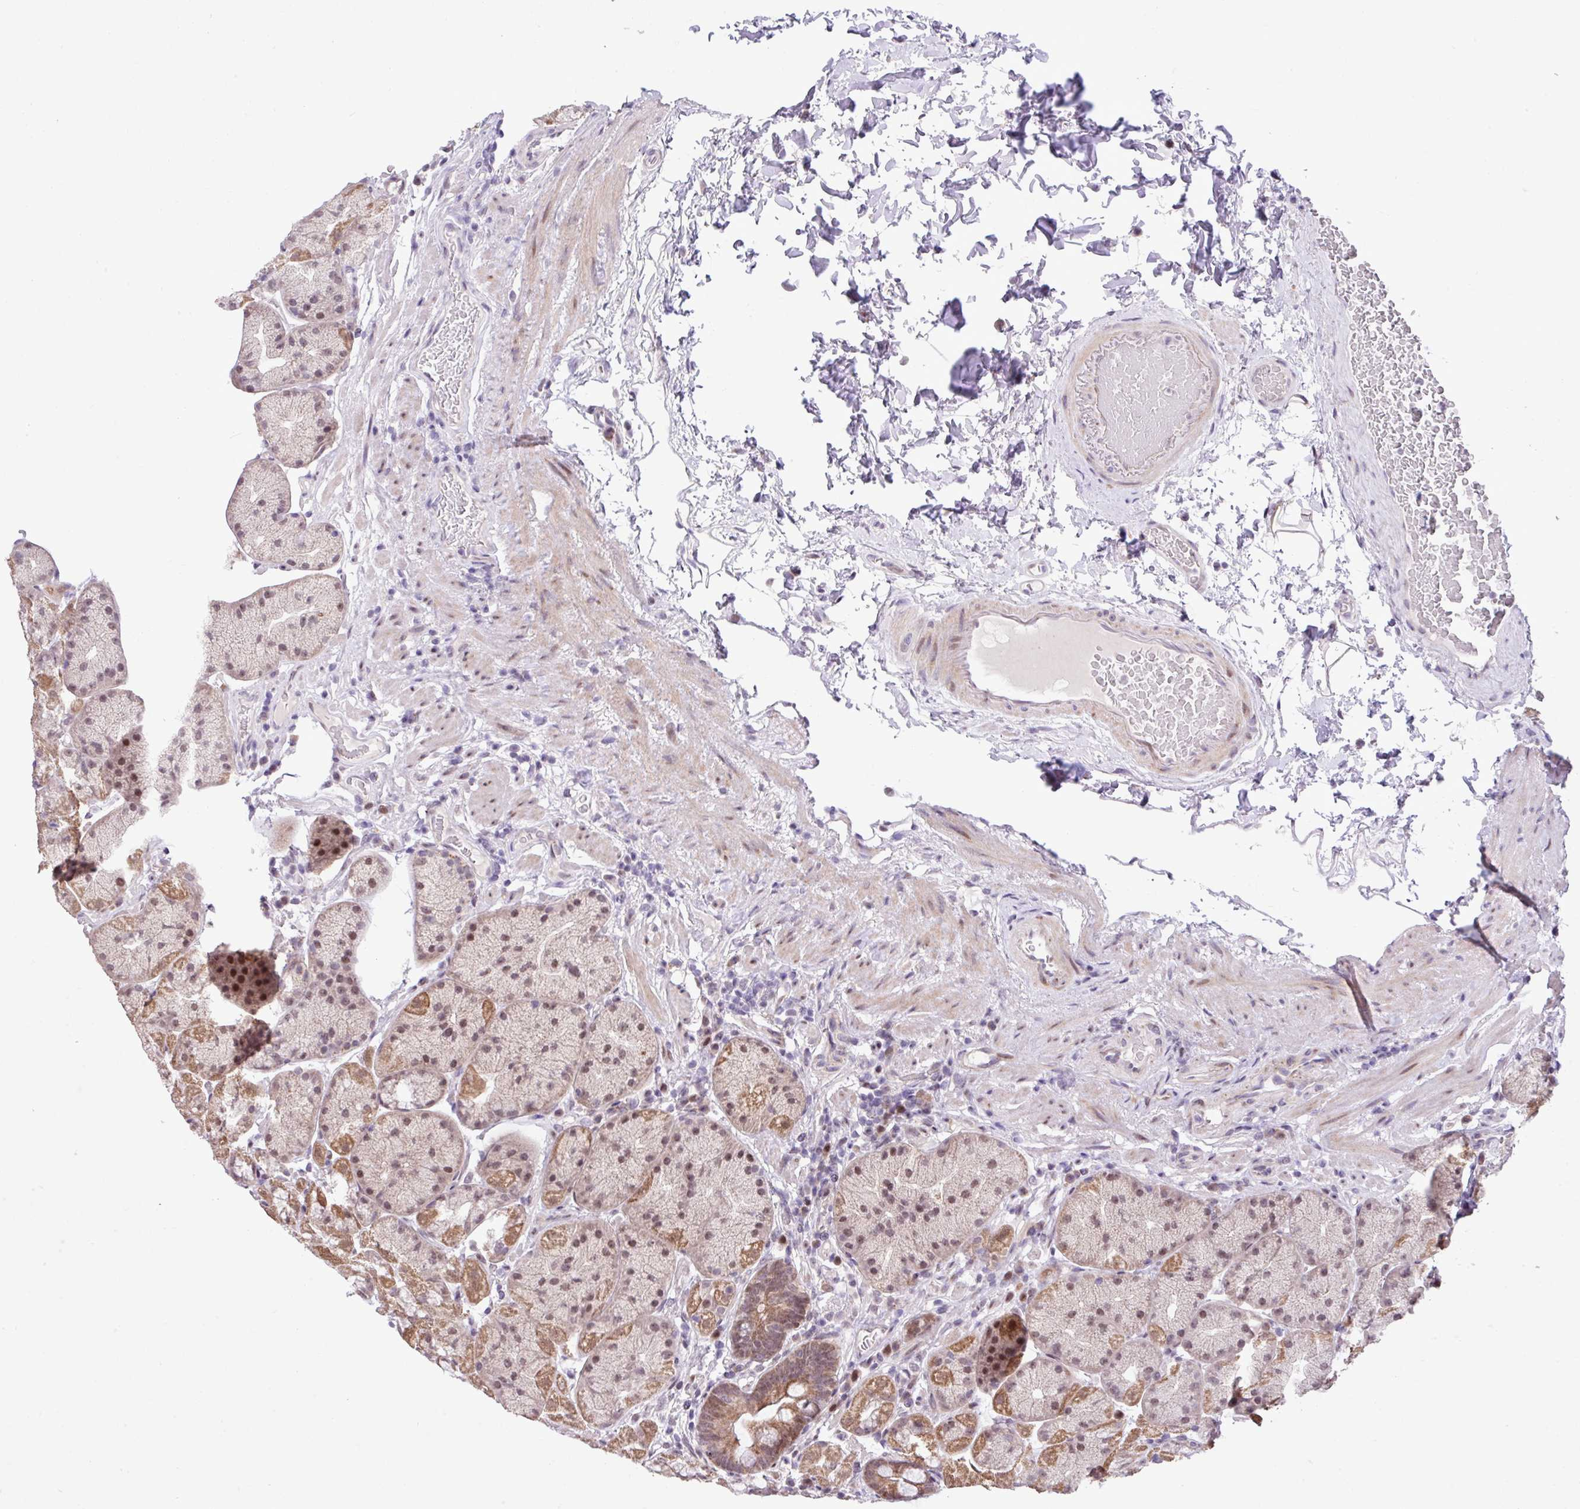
{"staining": {"intensity": "strong", "quantity": "25%-75%", "location": "cytoplasmic/membranous,nuclear"}, "tissue": "stomach", "cell_type": "Glandular cells", "image_type": "normal", "snomed": [{"axis": "morphology", "description": "Normal tissue, NOS"}, {"axis": "topography", "description": "Stomach, lower"}], "caption": "Immunohistochemistry (IHC) histopathology image of unremarkable stomach: stomach stained using immunohistochemistry (IHC) demonstrates high levels of strong protein expression localized specifically in the cytoplasmic/membranous,nuclear of glandular cells, appearing as a cytoplasmic/membranous,nuclear brown color.", "gene": "ZNF354A", "patient": {"sex": "male", "age": 67}}